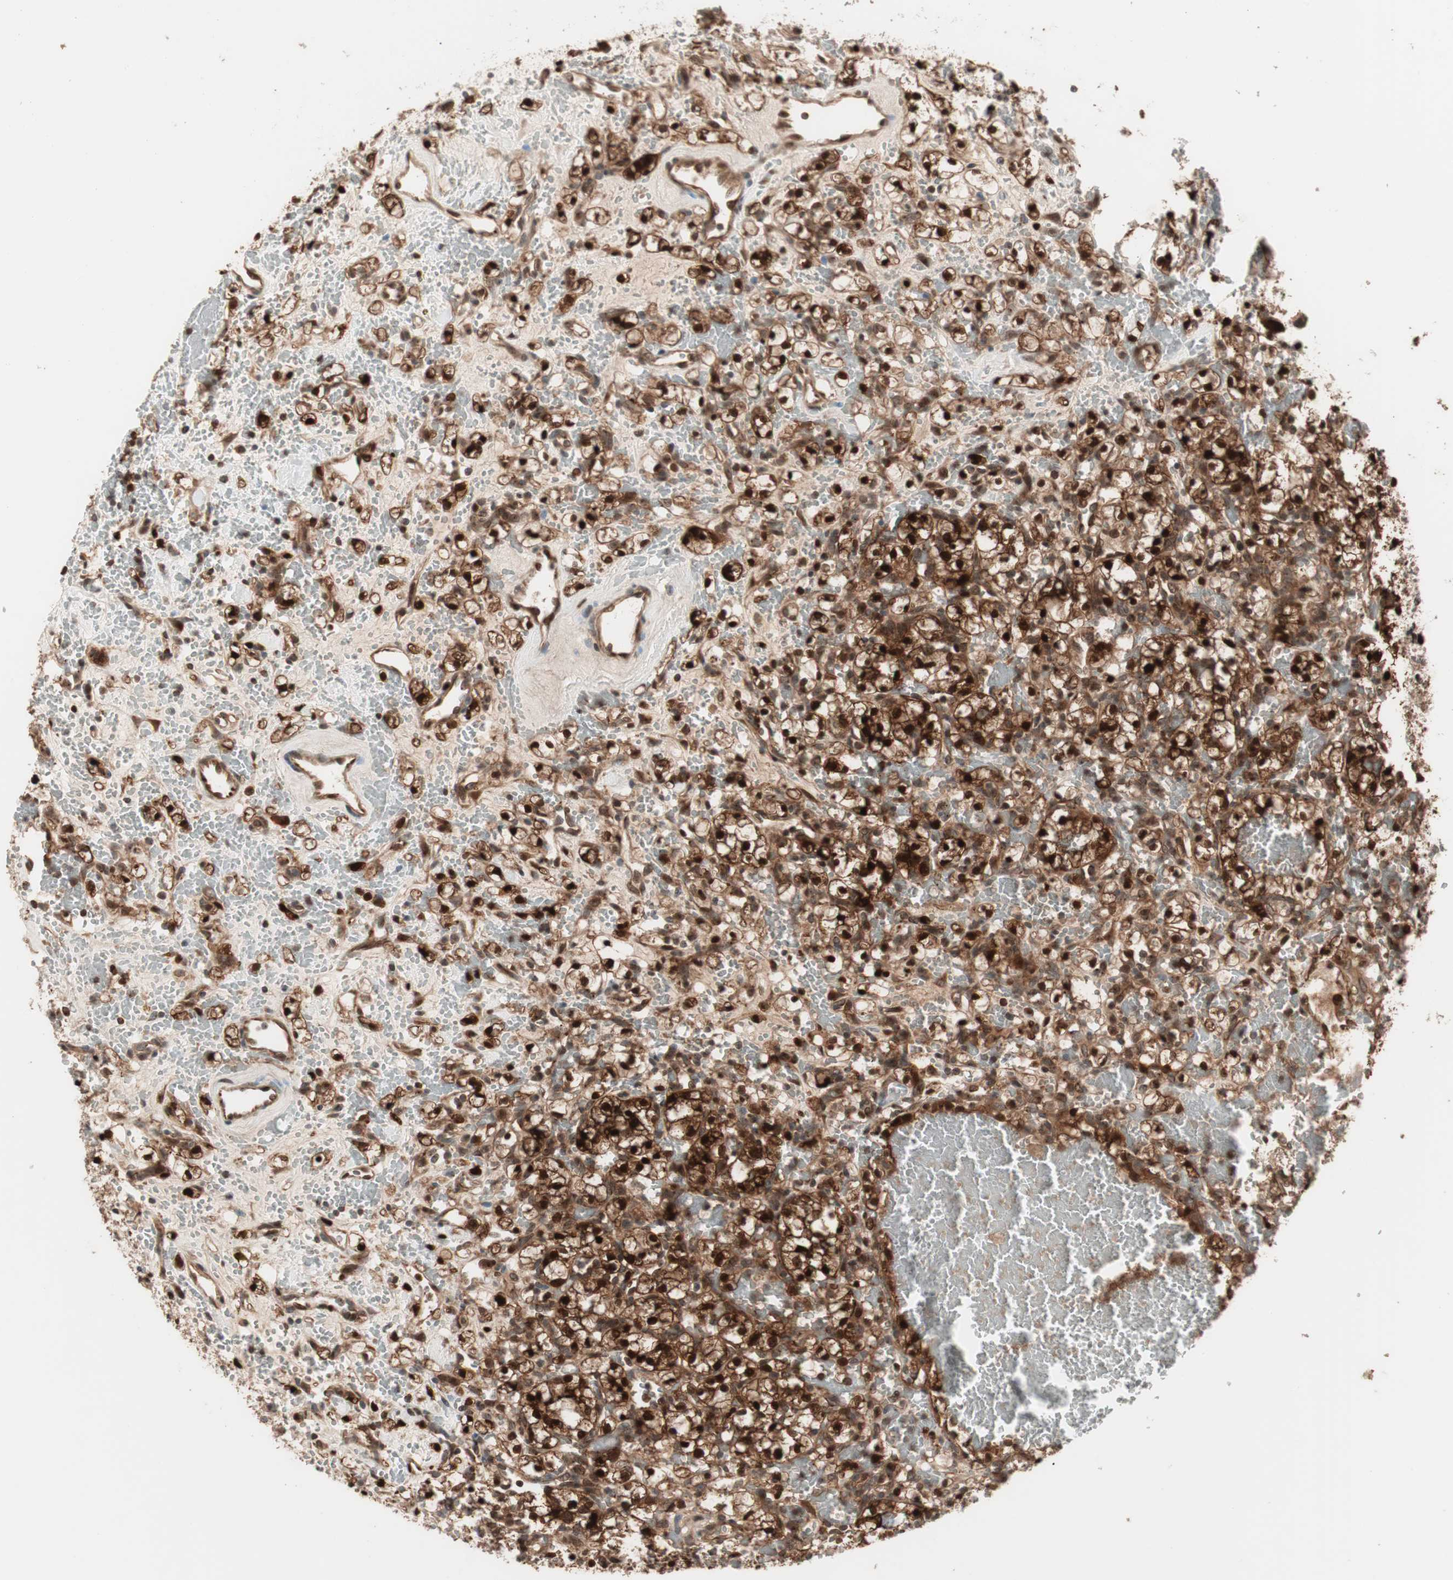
{"staining": {"intensity": "strong", "quantity": ">75%", "location": "cytoplasmic/membranous,nuclear"}, "tissue": "renal cancer", "cell_type": "Tumor cells", "image_type": "cancer", "snomed": [{"axis": "morphology", "description": "Adenocarcinoma, NOS"}, {"axis": "topography", "description": "Kidney"}], "caption": "Renal cancer (adenocarcinoma) stained with immunohistochemistry shows strong cytoplasmic/membranous and nuclear positivity in approximately >75% of tumor cells. The staining was performed using DAB (3,3'-diaminobenzidine) to visualize the protein expression in brown, while the nuclei were stained in blue with hematoxylin (Magnification: 20x).", "gene": "PRKG2", "patient": {"sex": "female", "age": 60}}